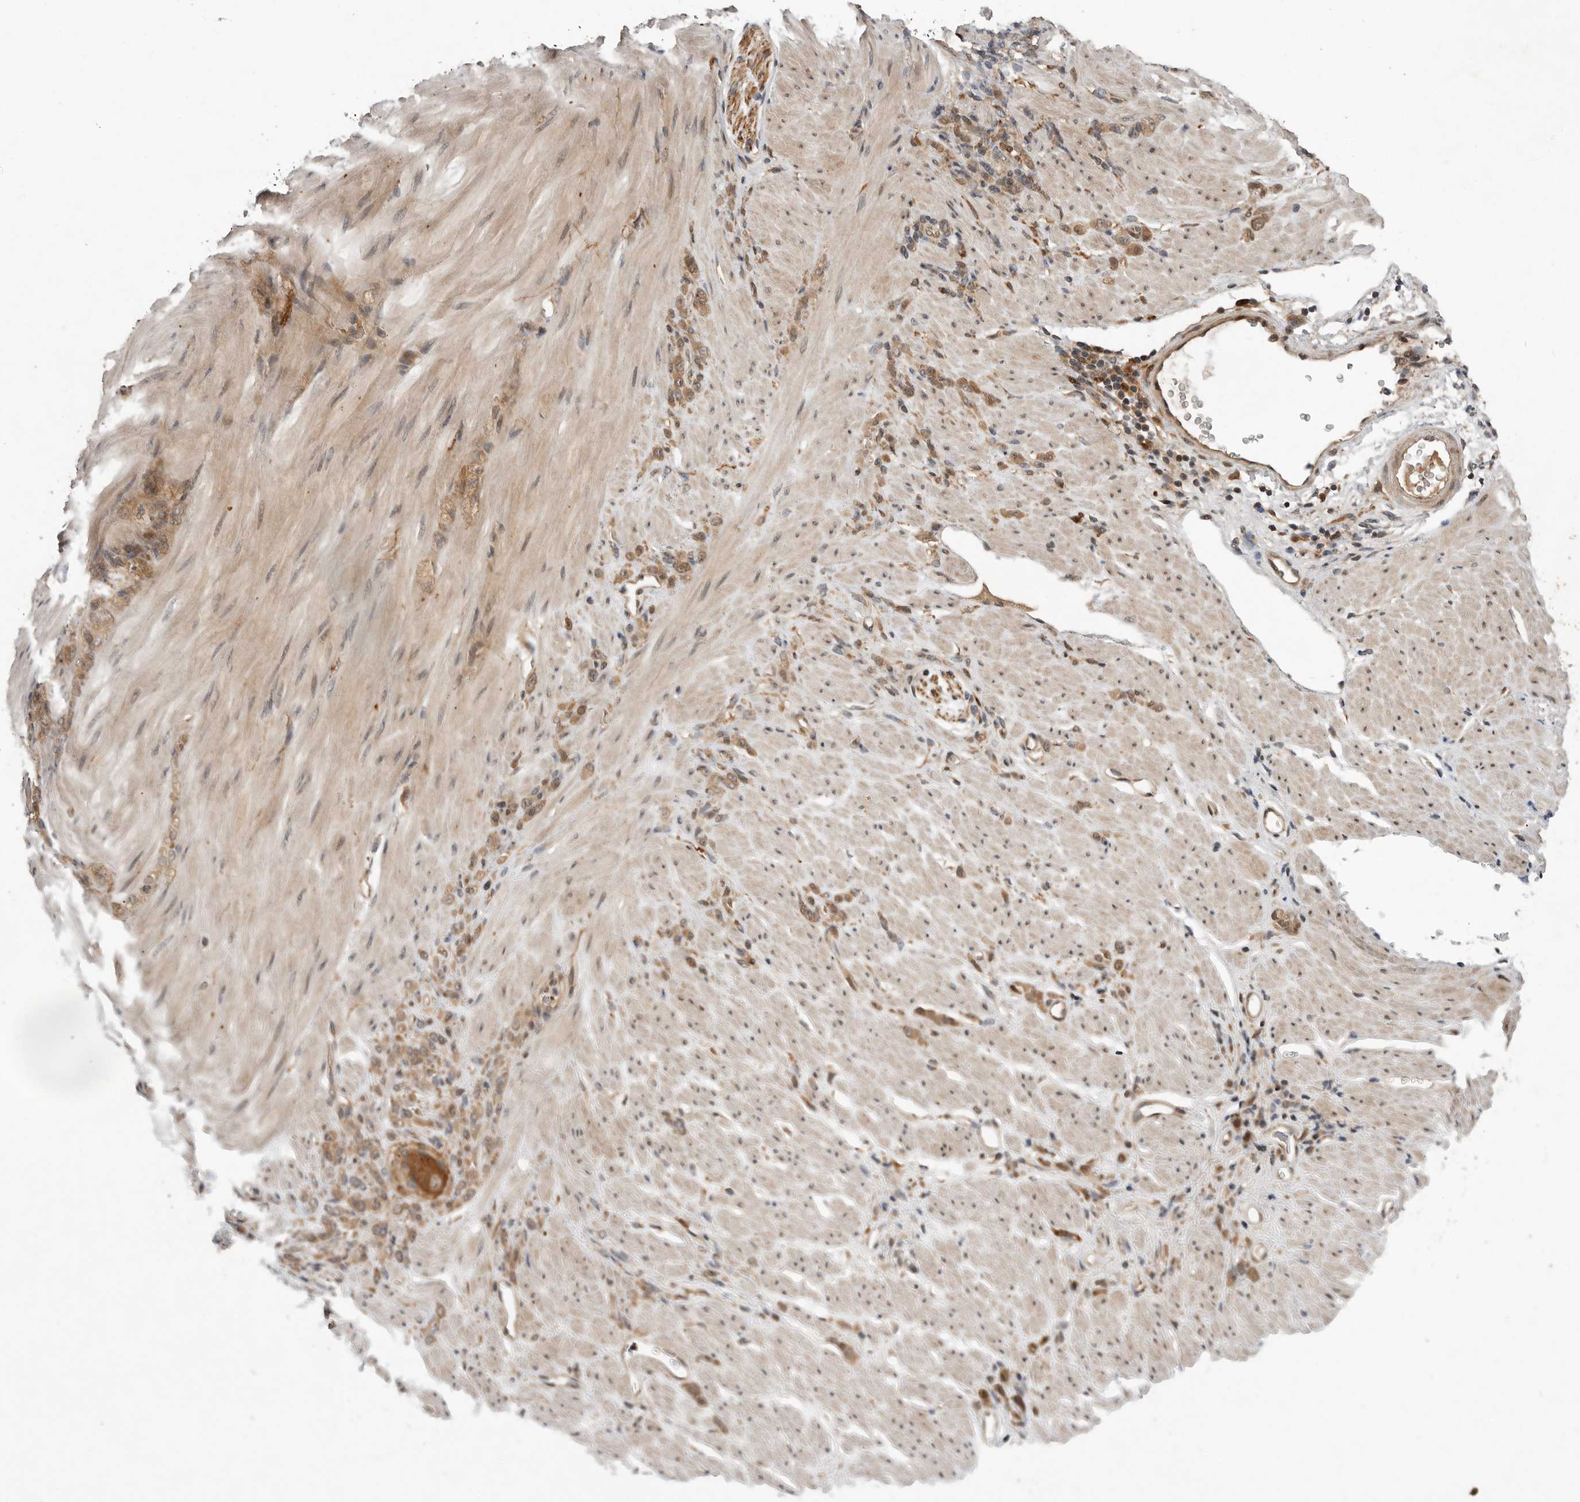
{"staining": {"intensity": "moderate", "quantity": ">75%", "location": "cytoplasmic/membranous"}, "tissue": "stomach cancer", "cell_type": "Tumor cells", "image_type": "cancer", "snomed": [{"axis": "morphology", "description": "Normal tissue, NOS"}, {"axis": "morphology", "description": "Adenocarcinoma, NOS"}, {"axis": "topography", "description": "Stomach"}], "caption": "Immunohistochemical staining of human stomach cancer shows medium levels of moderate cytoplasmic/membranous protein expression in approximately >75% of tumor cells.", "gene": "OSBPL9", "patient": {"sex": "male", "age": 82}}